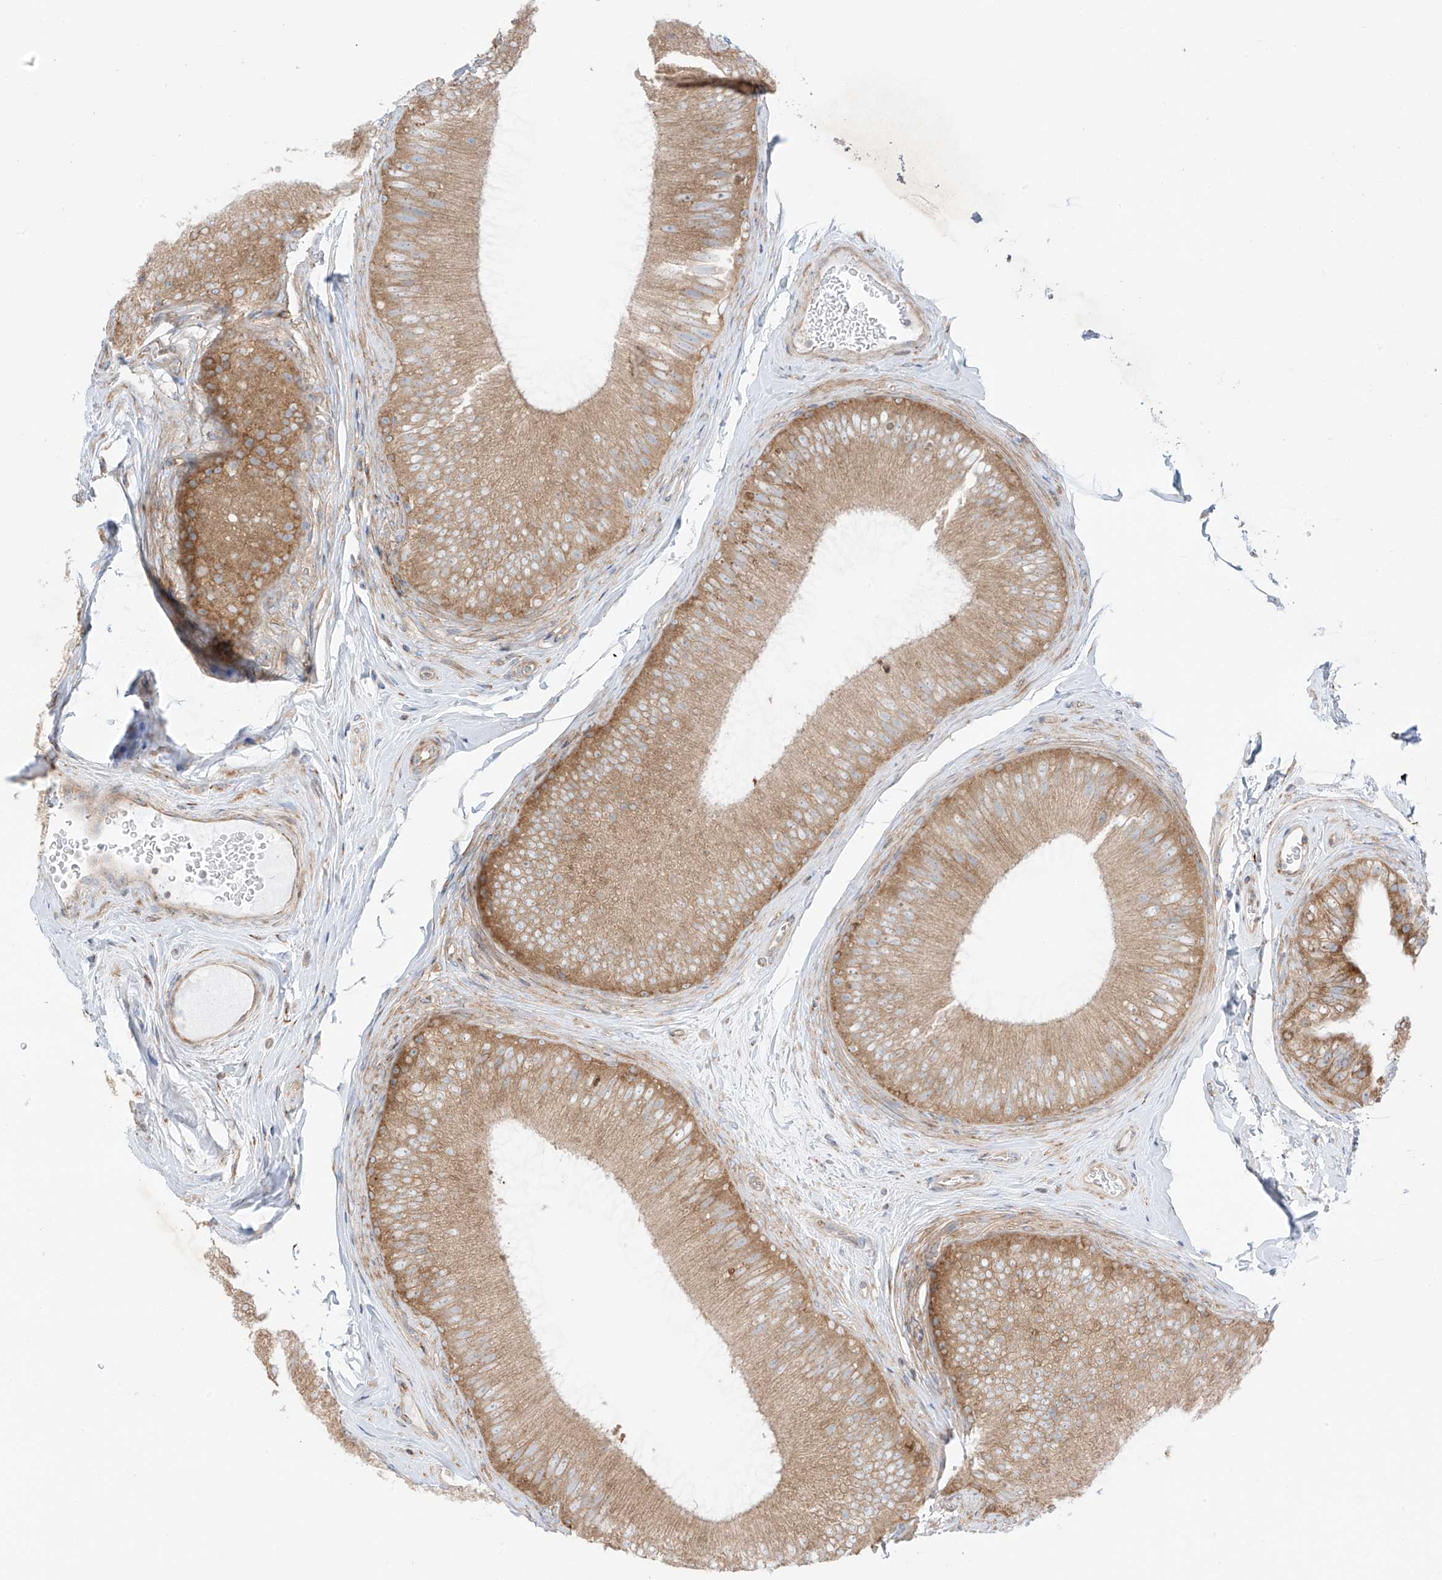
{"staining": {"intensity": "strong", "quantity": ">75%", "location": "cytoplasmic/membranous"}, "tissue": "epididymis", "cell_type": "Glandular cells", "image_type": "normal", "snomed": [{"axis": "morphology", "description": "Normal tissue, NOS"}, {"axis": "topography", "description": "Epididymis"}], "caption": "Approximately >75% of glandular cells in benign epididymis reveal strong cytoplasmic/membranous protein expression as visualized by brown immunohistochemical staining.", "gene": "XKR3", "patient": {"sex": "male", "age": 45}}